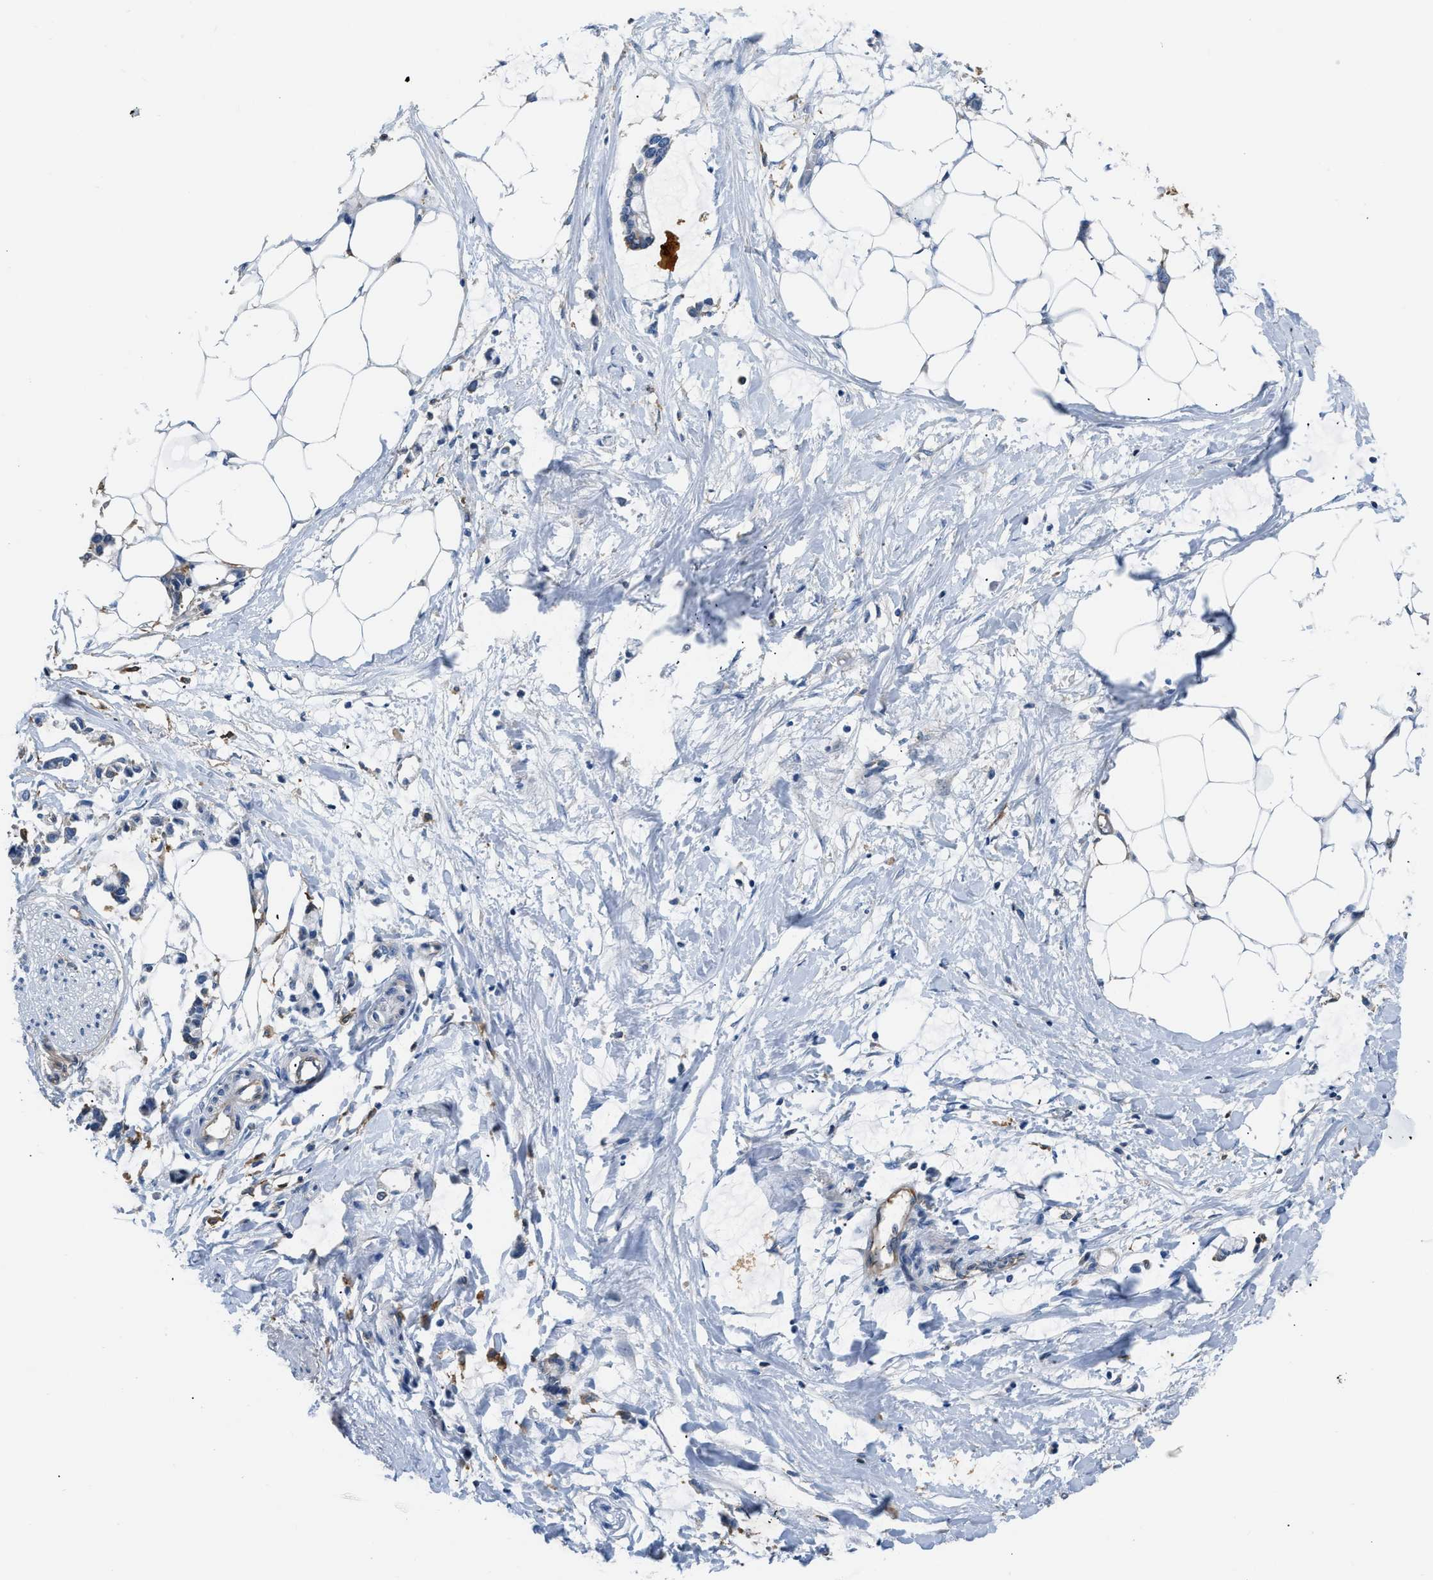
{"staining": {"intensity": "negative", "quantity": "none", "location": "none"}, "tissue": "adipose tissue", "cell_type": "Adipocytes", "image_type": "normal", "snomed": [{"axis": "morphology", "description": "Normal tissue, NOS"}, {"axis": "morphology", "description": "Adenocarcinoma, NOS"}, {"axis": "topography", "description": "Colon"}, {"axis": "topography", "description": "Peripheral nerve tissue"}], "caption": "Unremarkable adipose tissue was stained to show a protein in brown. There is no significant expression in adipocytes. (DAB (3,3'-diaminobenzidine) IHC visualized using brightfield microscopy, high magnification).", "gene": "PKM", "patient": {"sex": "male", "age": 14}}